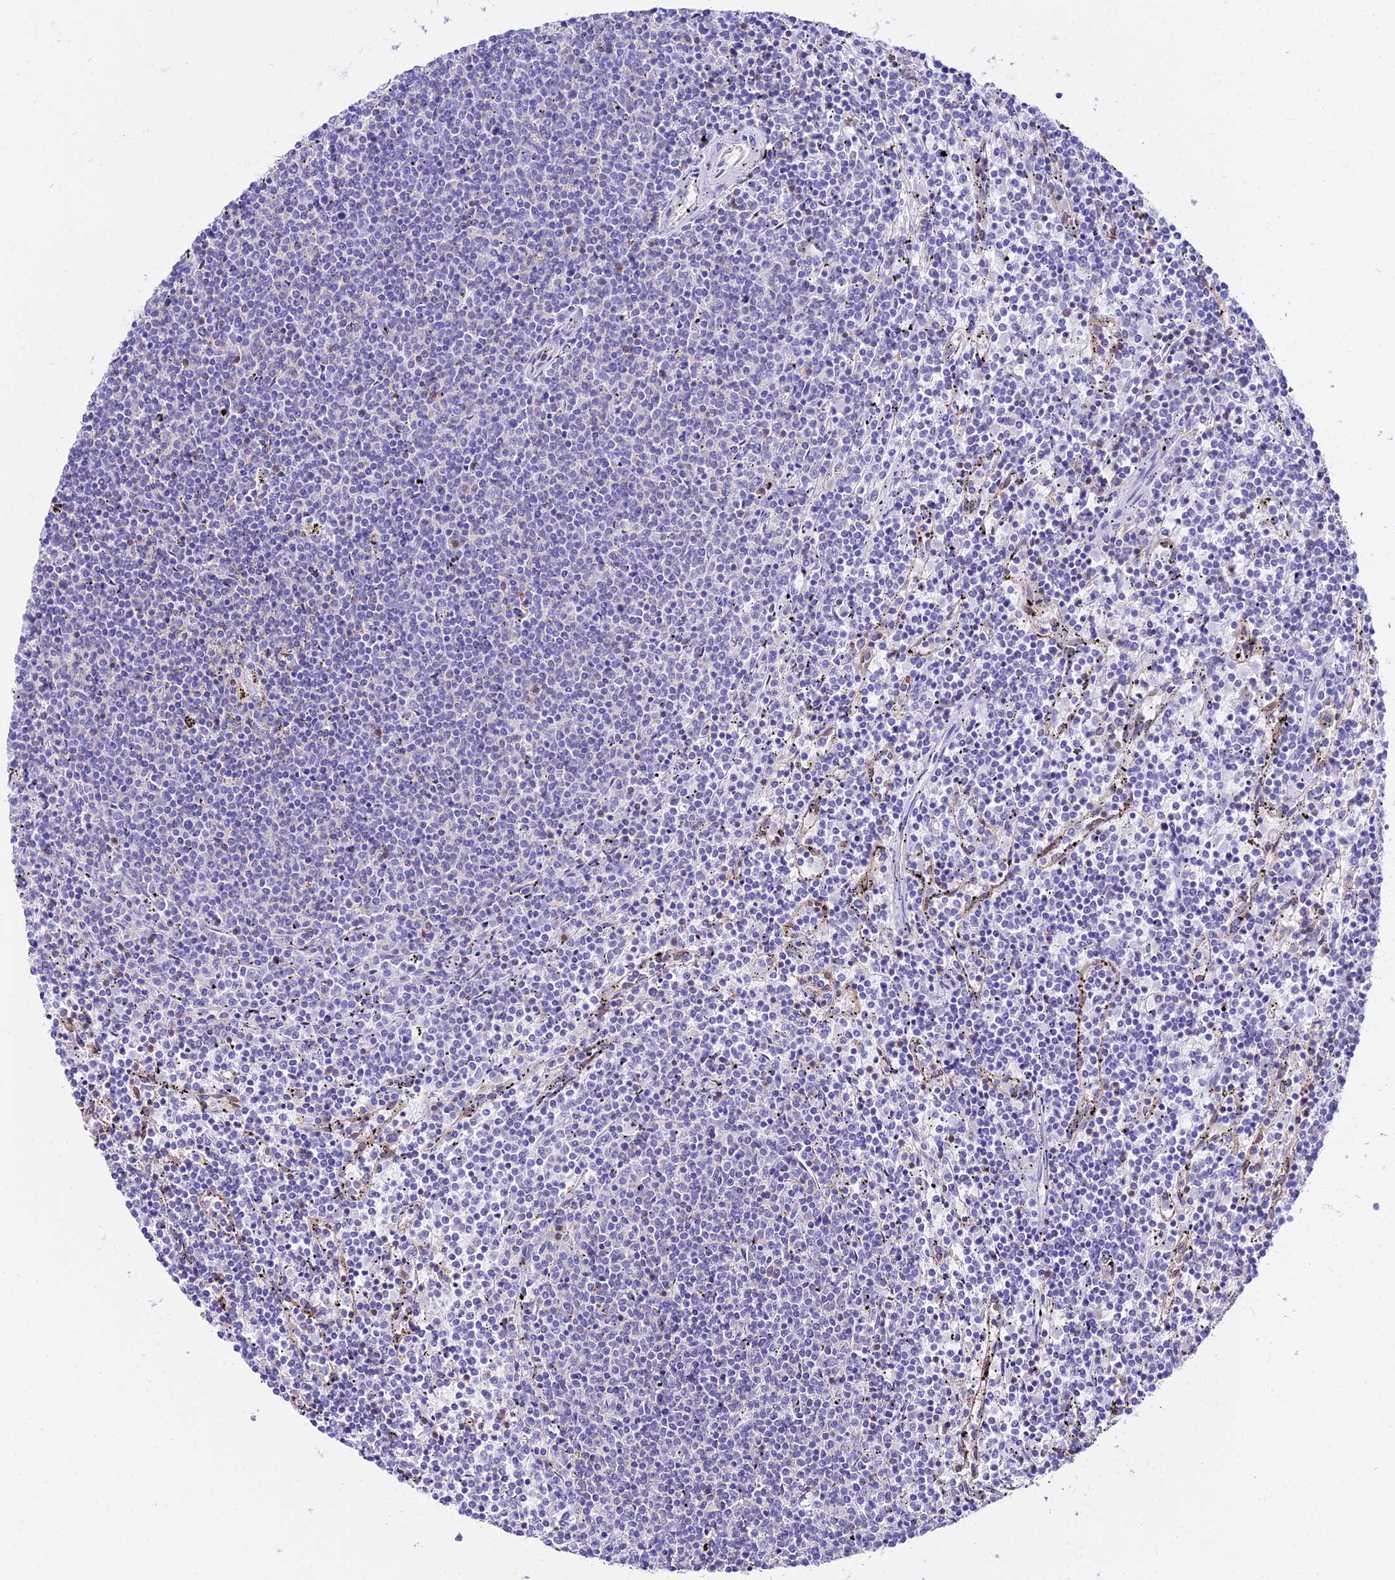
{"staining": {"intensity": "negative", "quantity": "none", "location": "none"}, "tissue": "lymphoma", "cell_type": "Tumor cells", "image_type": "cancer", "snomed": [{"axis": "morphology", "description": "Malignant lymphoma, non-Hodgkin's type, Low grade"}, {"axis": "topography", "description": "Spleen"}], "caption": "DAB immunohistochemical staining of lymphoma displays no significant expression in tumor cells.", "gene": "S100A16", "patient": {"sex": "female", "age": 50}}